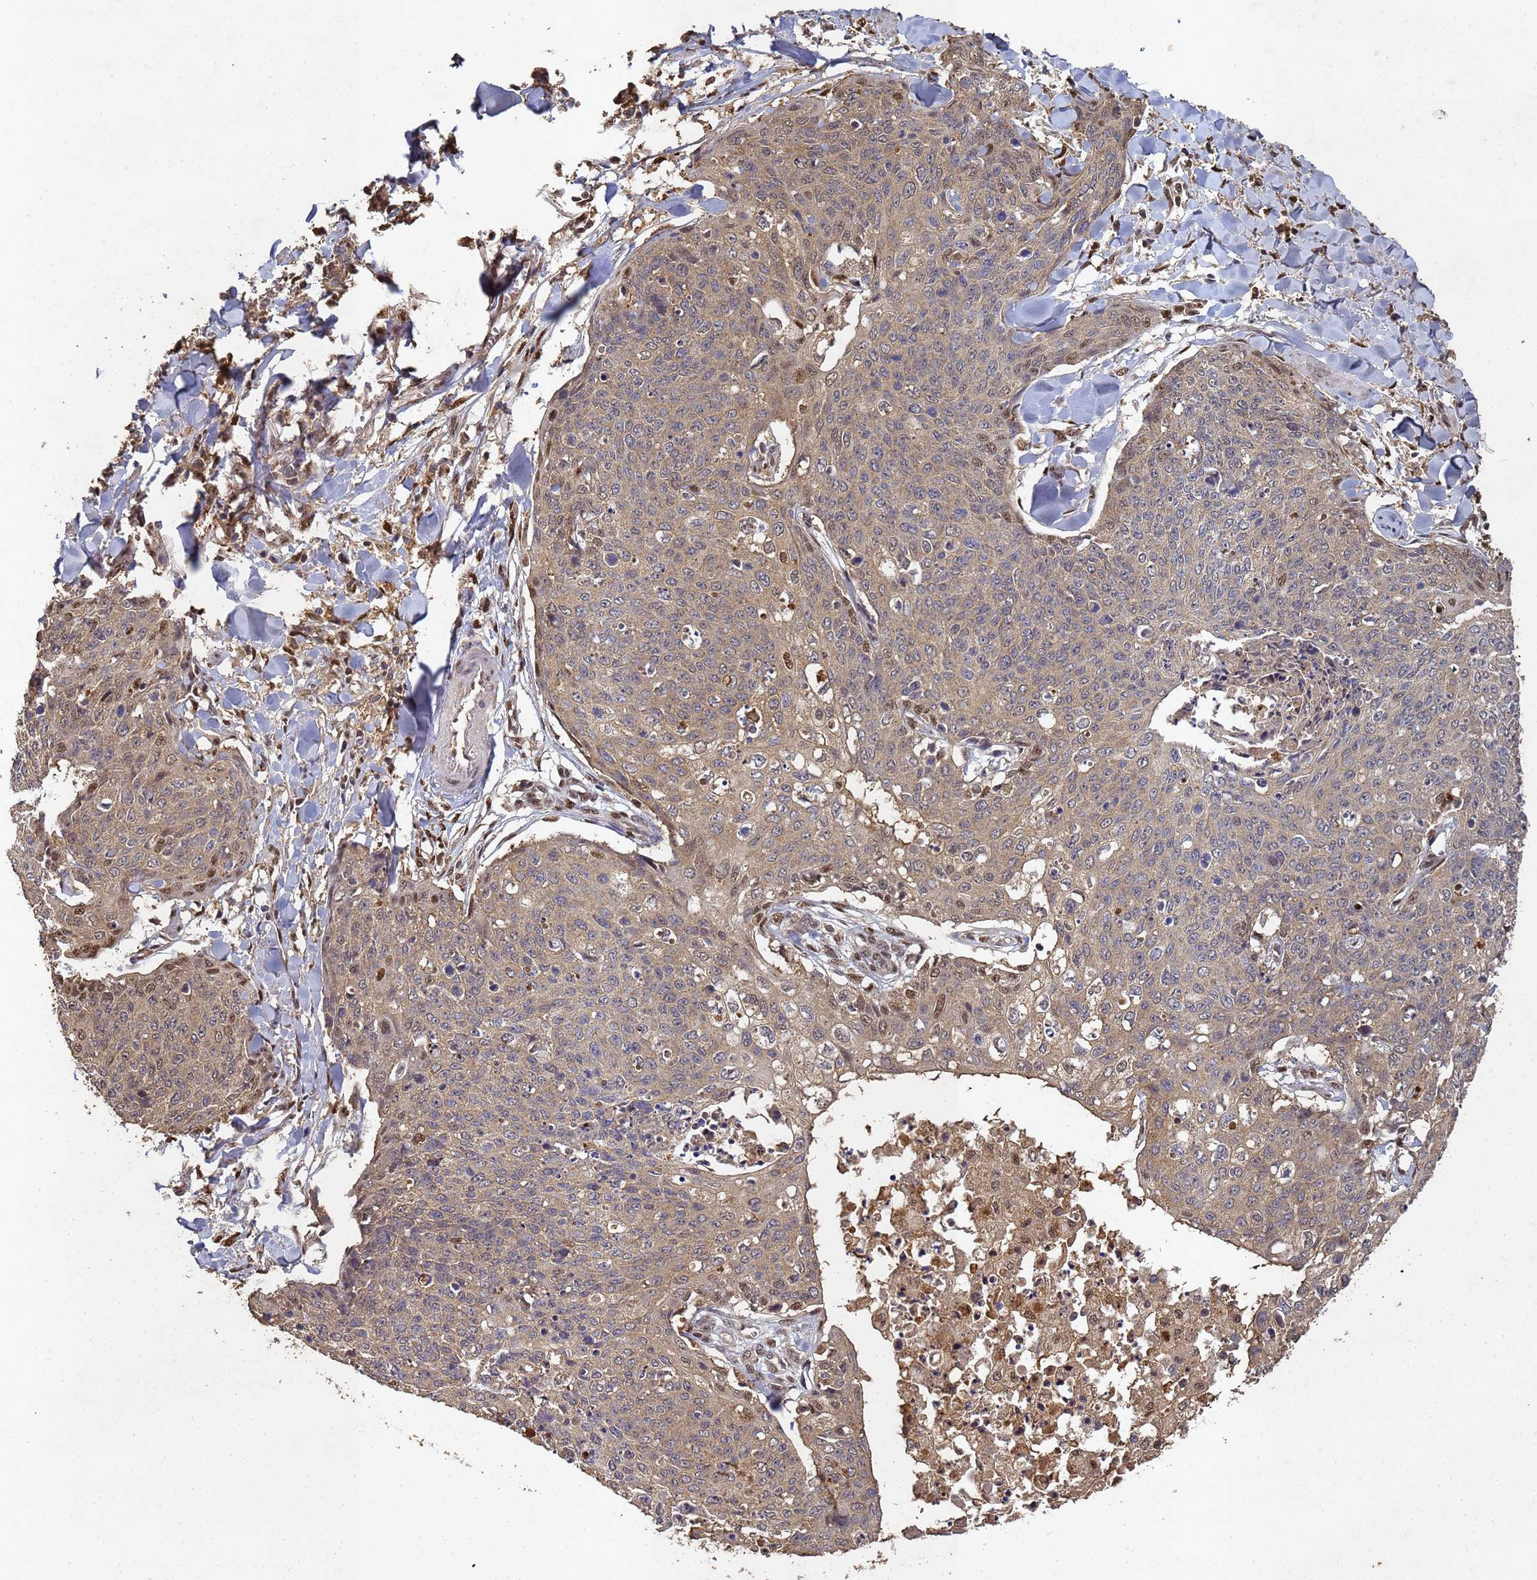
{"staining": {"intensity": "weak", "quantity": "25%-75%", "location": "cytoplasmic/membranous,nuclear"}, "tissue": "skin cancer", "cell_type": "Tumor cells", "image_type": "cancer", "snomed": [{"axis": "morphology", "description": "Squamous cell carcinoma, NOS"}, {"axis": "topography", "description": "Skin"}, {"axis": "topography", "description": "Vulva"}], "caption": "DAB (3,3'-diaminobenzidine) immunohistochemical staining of human skin squamous cell carcinoma exhibits weak cytoplasmic/membranous and nuclear protein staining in about 25%-75% of tumor cells.", "gene": "SECISBP2", "patient": {"sex": "female", "age": 85}}